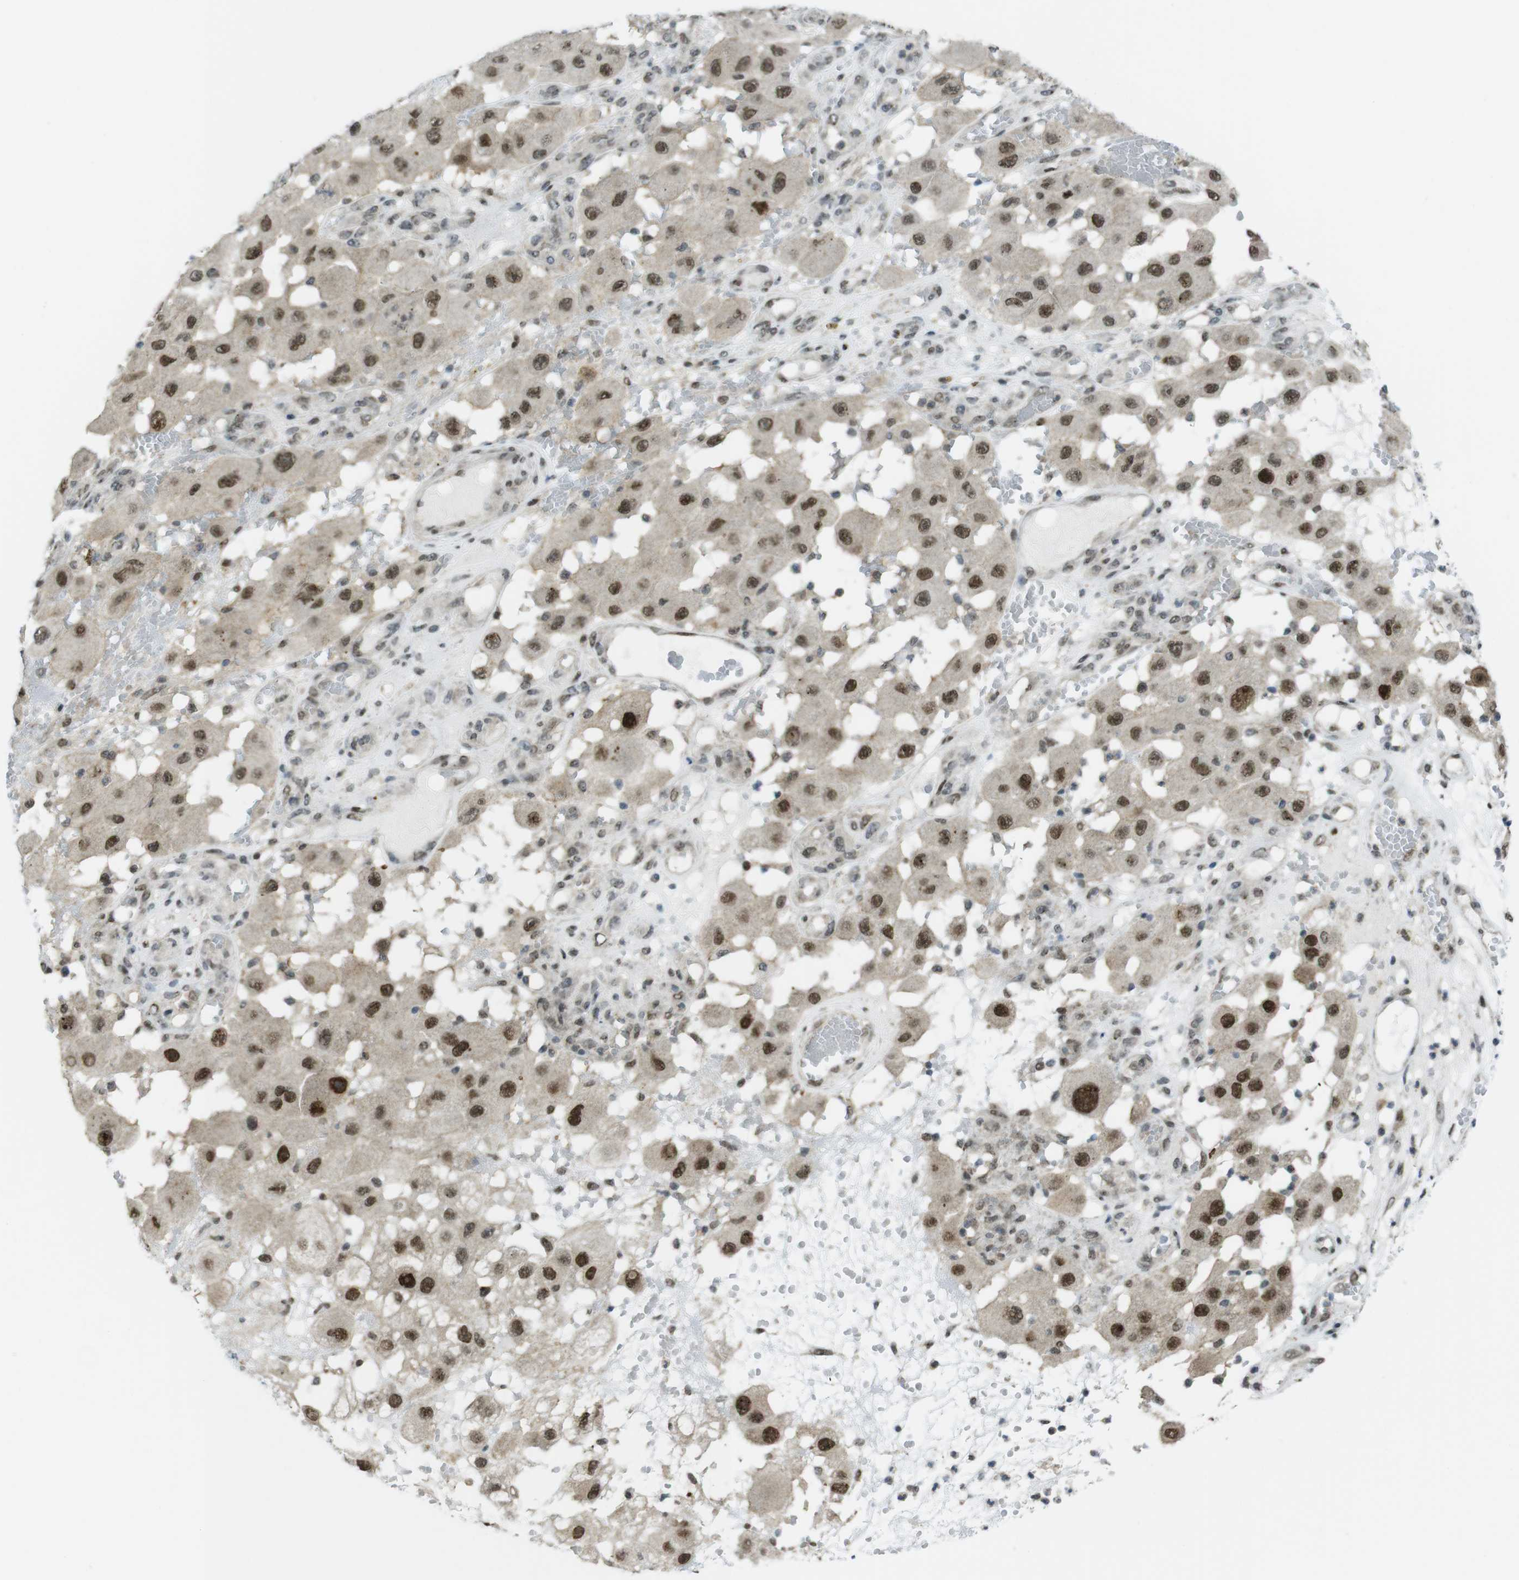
{"staining": {"intensity": "moderate", "quantity": ">75%", "location": "nuclear"}, "tissue": "melanoma", "cell_type": "Tumor cells", "image_type": "cancer", "snomed": [{"axis": "morphology", "description": "Malignant melanoma, NOS"}, {"axis": "topography", "description": "Skin"}], "caption": "This photomicrograph exhibits immunohistochemistry staining of malignant melanoma, with medium moderate nuclear staining in about >75% of tumor cells.", "gene": "UBB", "patient": {"sex": "female", "age": 81}}